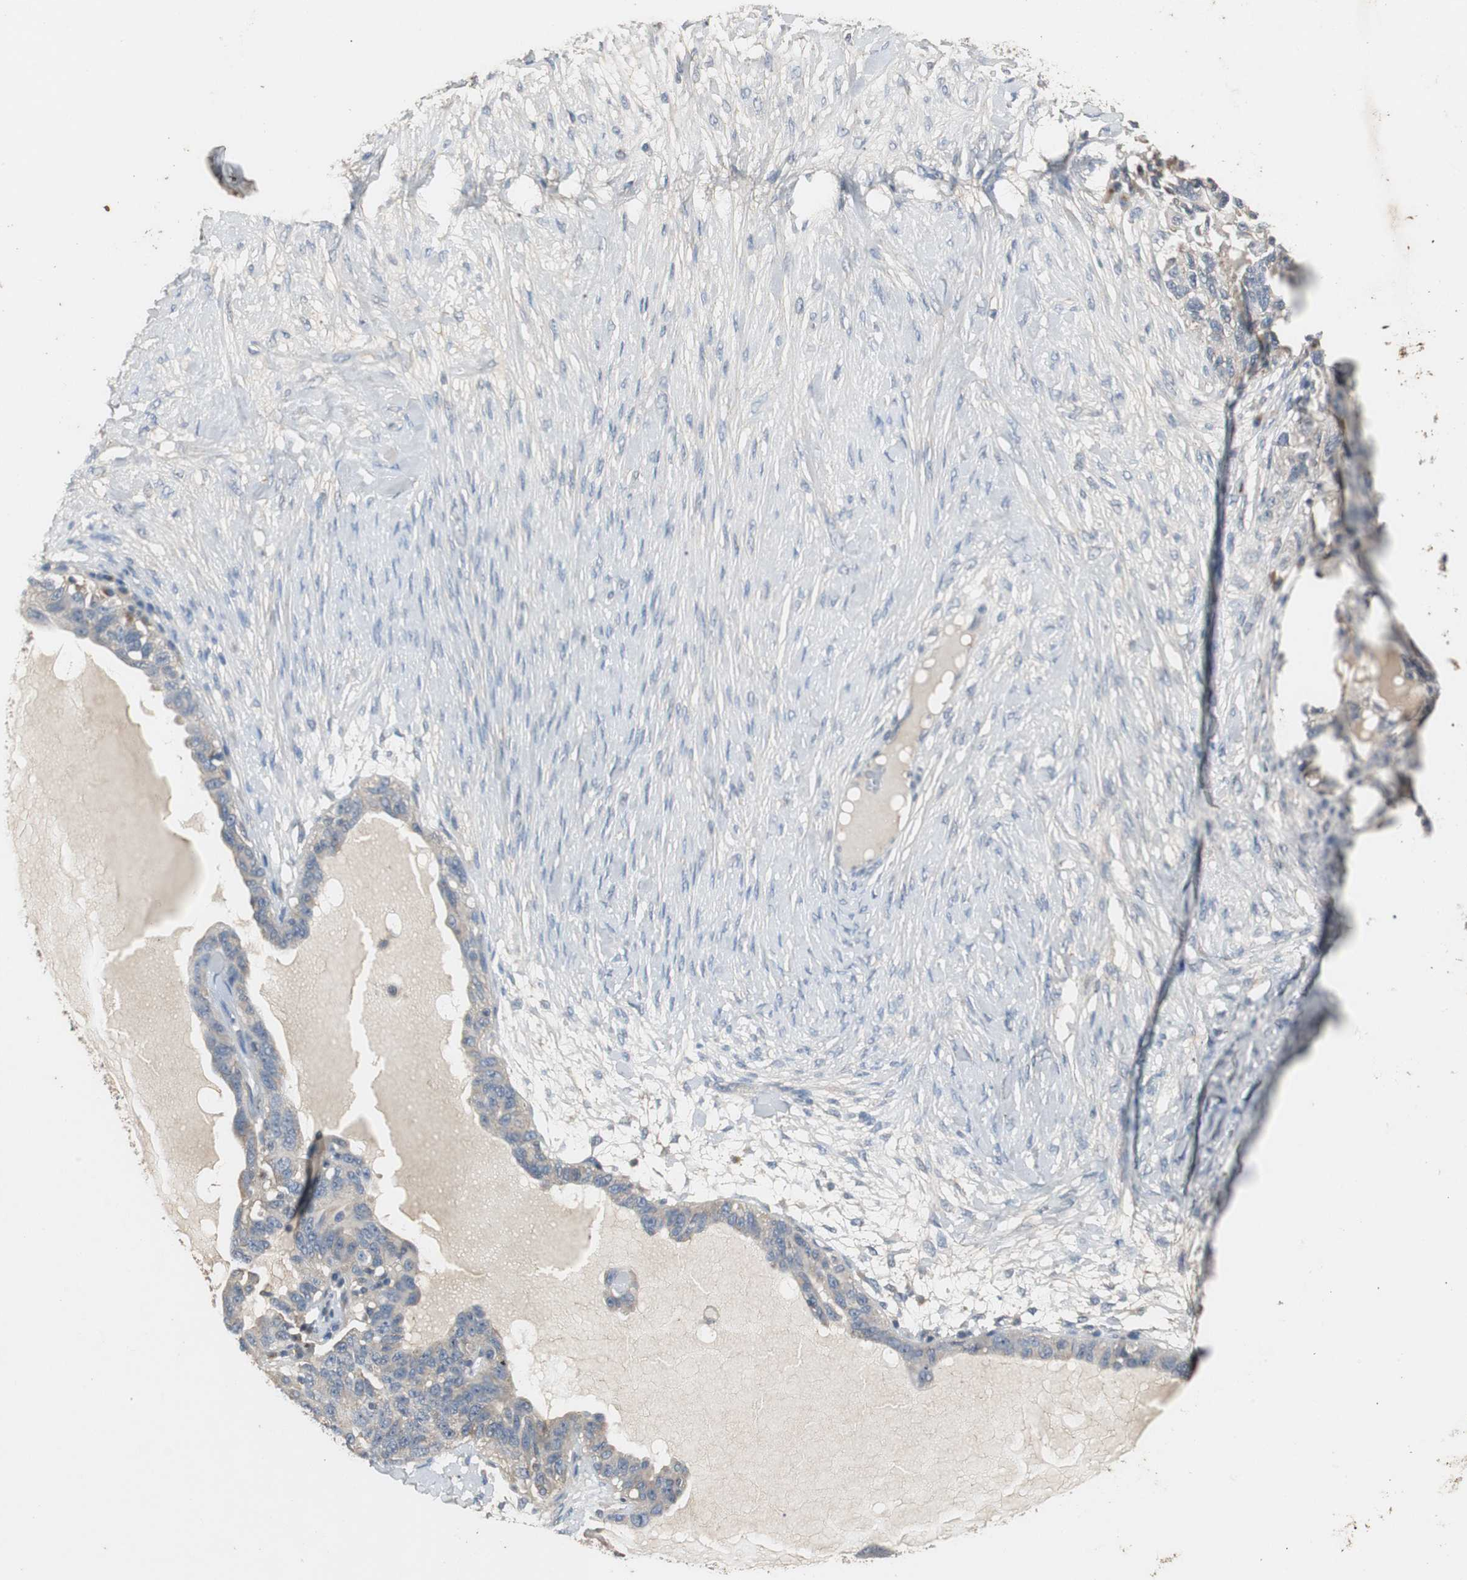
{"staining": {"intensity": "weak", "quantity": "<25%", "location": "cytoplasmic/membranous"}, "tissue": "ovarian cancer", "cell_type": "Tumor cells", "image_type": "cancer", "snomed": [{"axis": "morphology", "description": "Cystadenocarcinoma, serous, NOS"}, {"axis": "topography", "description": "Ovary"}], "caption": "Micrograph shows no protein expression in tumor cells of ovarian serous cystadenocarcinoma tissue. (Immunohistochemistry (ihc), brightfield microscopy, high magnification).", "gene": "PTPRN2", "patient": {"sex": "female", "age": 82}}